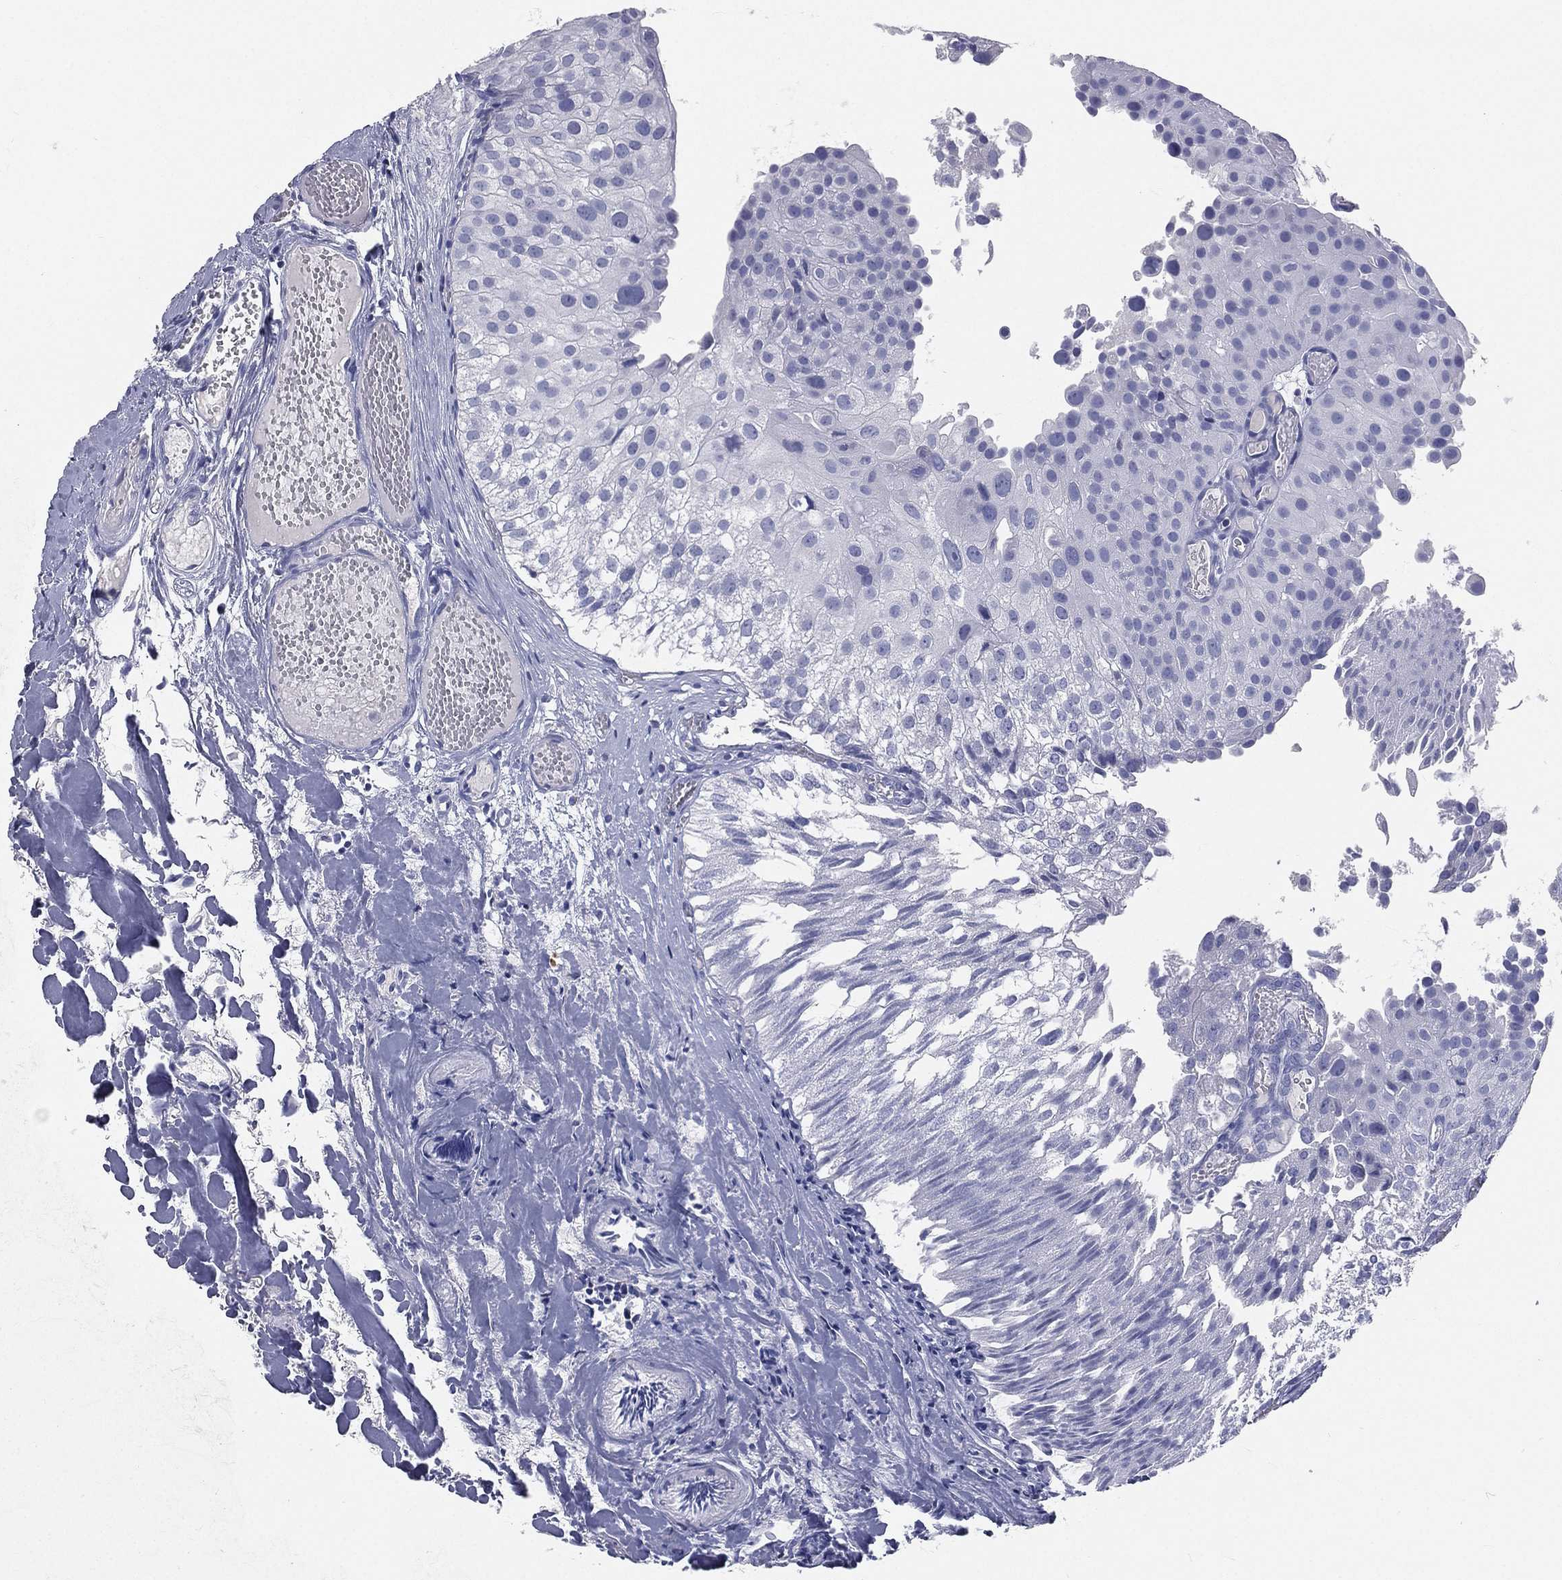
{"staining": {"intensity": "negative", "quantity": "none", "location": "none"}, "tissue": "urothelial cancer", "cell_type": "Tumor cells", "image_type": "cancer", "snomed": [{"axis": "morphology", "description": "Urothelial carcinoma, Low grade"}, {"axis": "topography", "description": "Urinary bladder"}], "caption": "An image of low-grade urothelial carcinoma stained for a protein displays no brown staining in tumor cells.", "gene": "CD3D", "patient": {"sex": "female", "age": 78}}